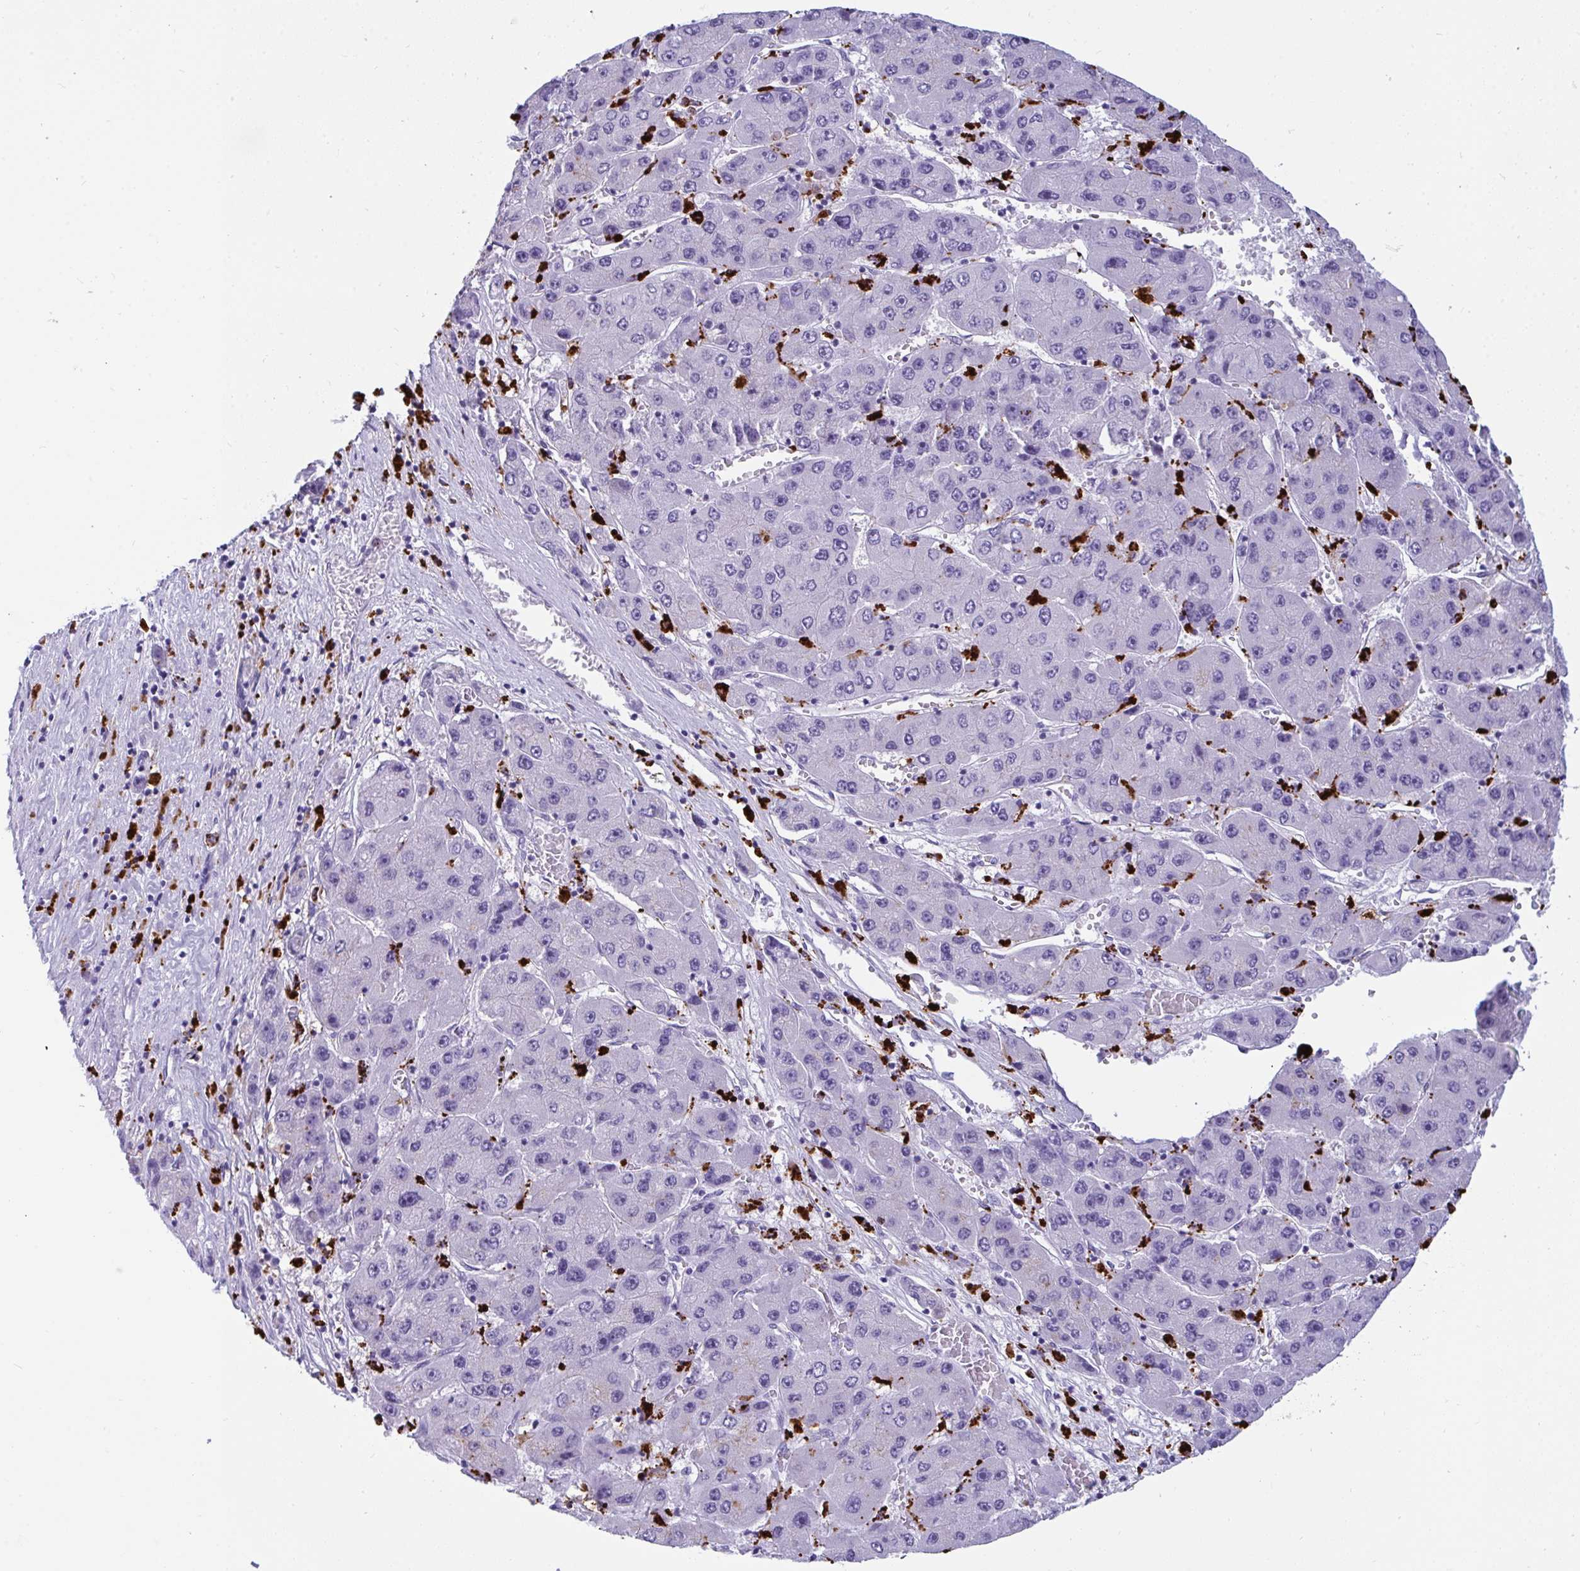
{"staining": {"intensity": "negative", "quantity": "none", "location": "none"}, "tissue": "liver cancer", "cell_type": "Tumor cells", "image_type": "cancer", "snomed": [{"axis": "morphology", "description": "Carcinoma, Hepatocellular, NOS"}, {"axis": "topography", "description": "Liver"}], "caption": "Tumor cells show no significant protein expression in liver hepatocellular carcinoma. Nuclei are stained in blue.", "gene": "CPVL", "patient": {"sex": "female", "age": 61}}